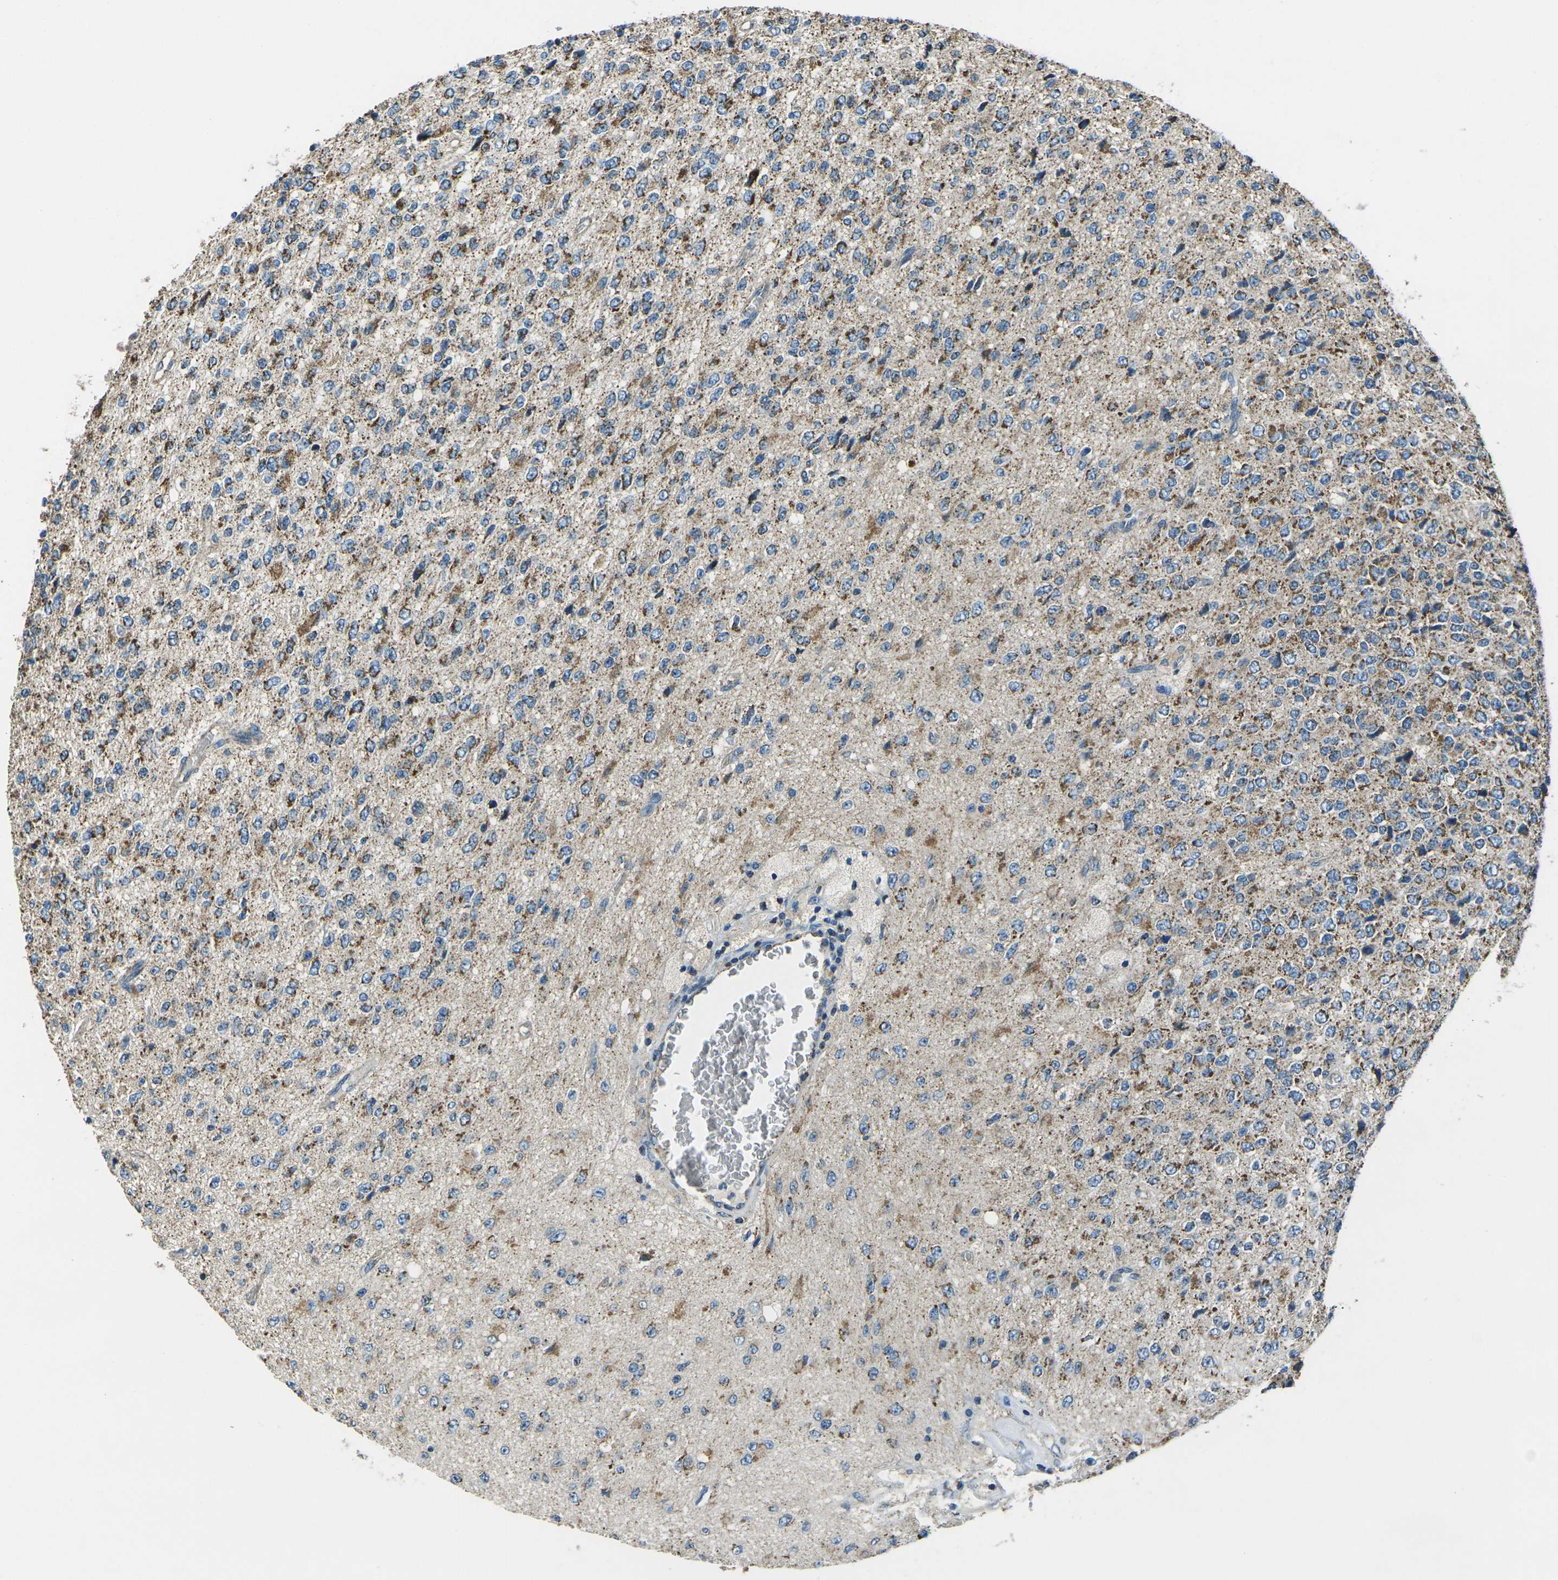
{"staining": {"intensity": "strong", "quantity": "25%-75%", "location": "cytoplasmic/membranous"}, "tissue": "glioma", "cell_type": "Tumor cells", "image_type": "cancer", "snomed": [{"axis": "morphology", "description": "Glioma, malignant, High grade"}, {"axis": "topography", "description": "pancreas cauda"}], "caption": "Immunohistochemical staining of glioma exhibits high levels of strong cytoplasmic/membranous staining in about 25%-75% of tumor cells.", "gene": "IRF3", "patient": {"sex": "male", "age": 60}}